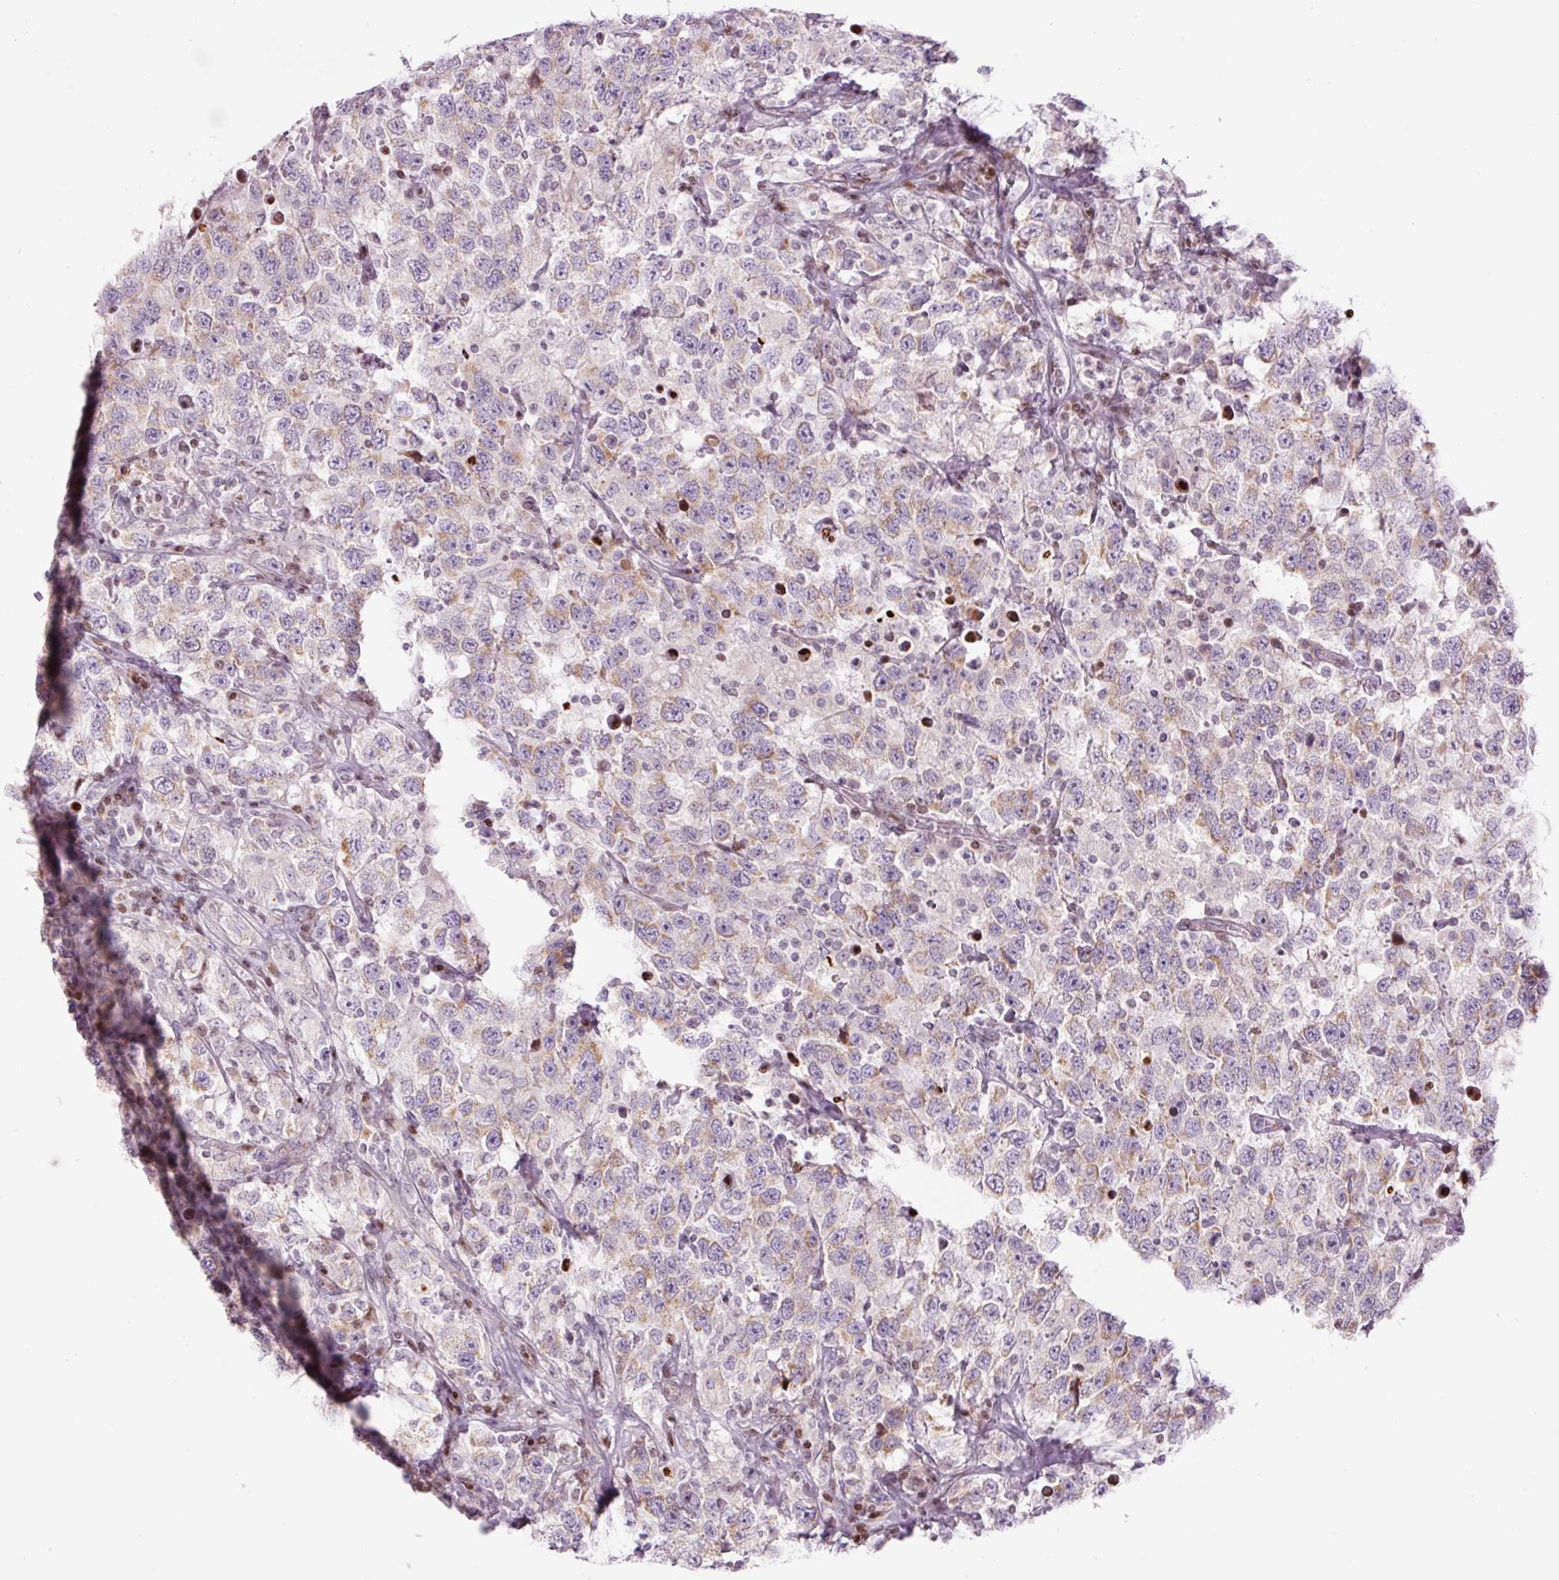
{"staining": {"intensity": "moderate", "quantity": ">75%", "location": "cytoplasmic/membranous"}, "tissue": "testis cancer", "cell_type": "Tumor cells", "image_type": "cancer", "snomed": [{"axis": "morphology", "description": "Seminoma, NOS"}, {"axis": "topography", "description": "Testis"}], "caption": "There is medium levels of moderate cytoplasmic/membranous positivity in tumor cells of testis seminoma, as demonstrated by immunohistochemical staining (brown color).", "gene": "TMEM177", "patient": {"sex": "male", "age": 41}}